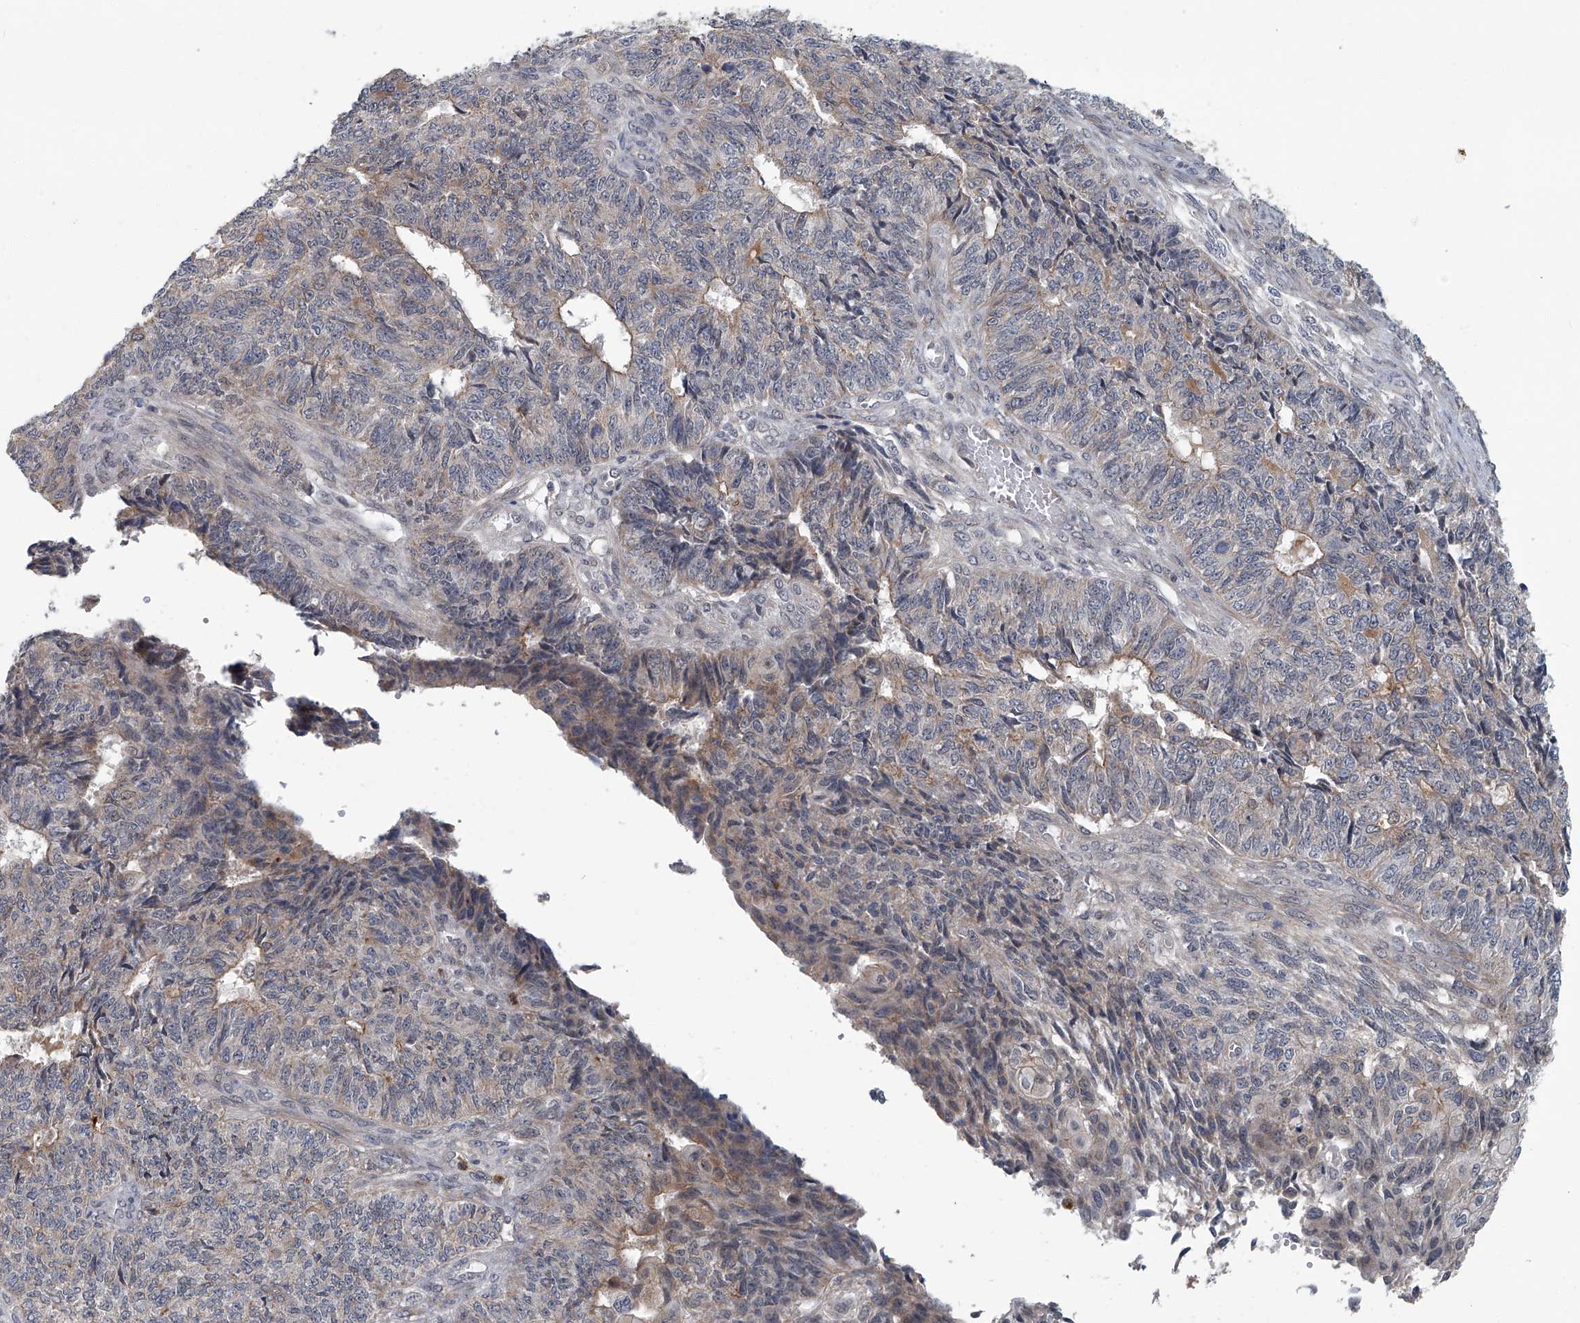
{"staining": {"intensity": "weak", "quantity": "25%-75%", "location": "cytoplasmic/membranous"}, "tissue": "endometrial cancer", "cell_type": "Tumor cells", "image_type": "cancer", "snomed": [{"axis": "morphology", "description": "Adenocarcinoma, NOS"}, {"axis": "topography", "description": "Endometrium"}], "caption": "This is an image of IHC staining of endometrial cancer (adenocarcinoma), which shows weak positivity in the cytoplasmic/membranous of tumor cells.", "gene": "AKNAD1", "patient": {"sex": "female", "age": 32}}